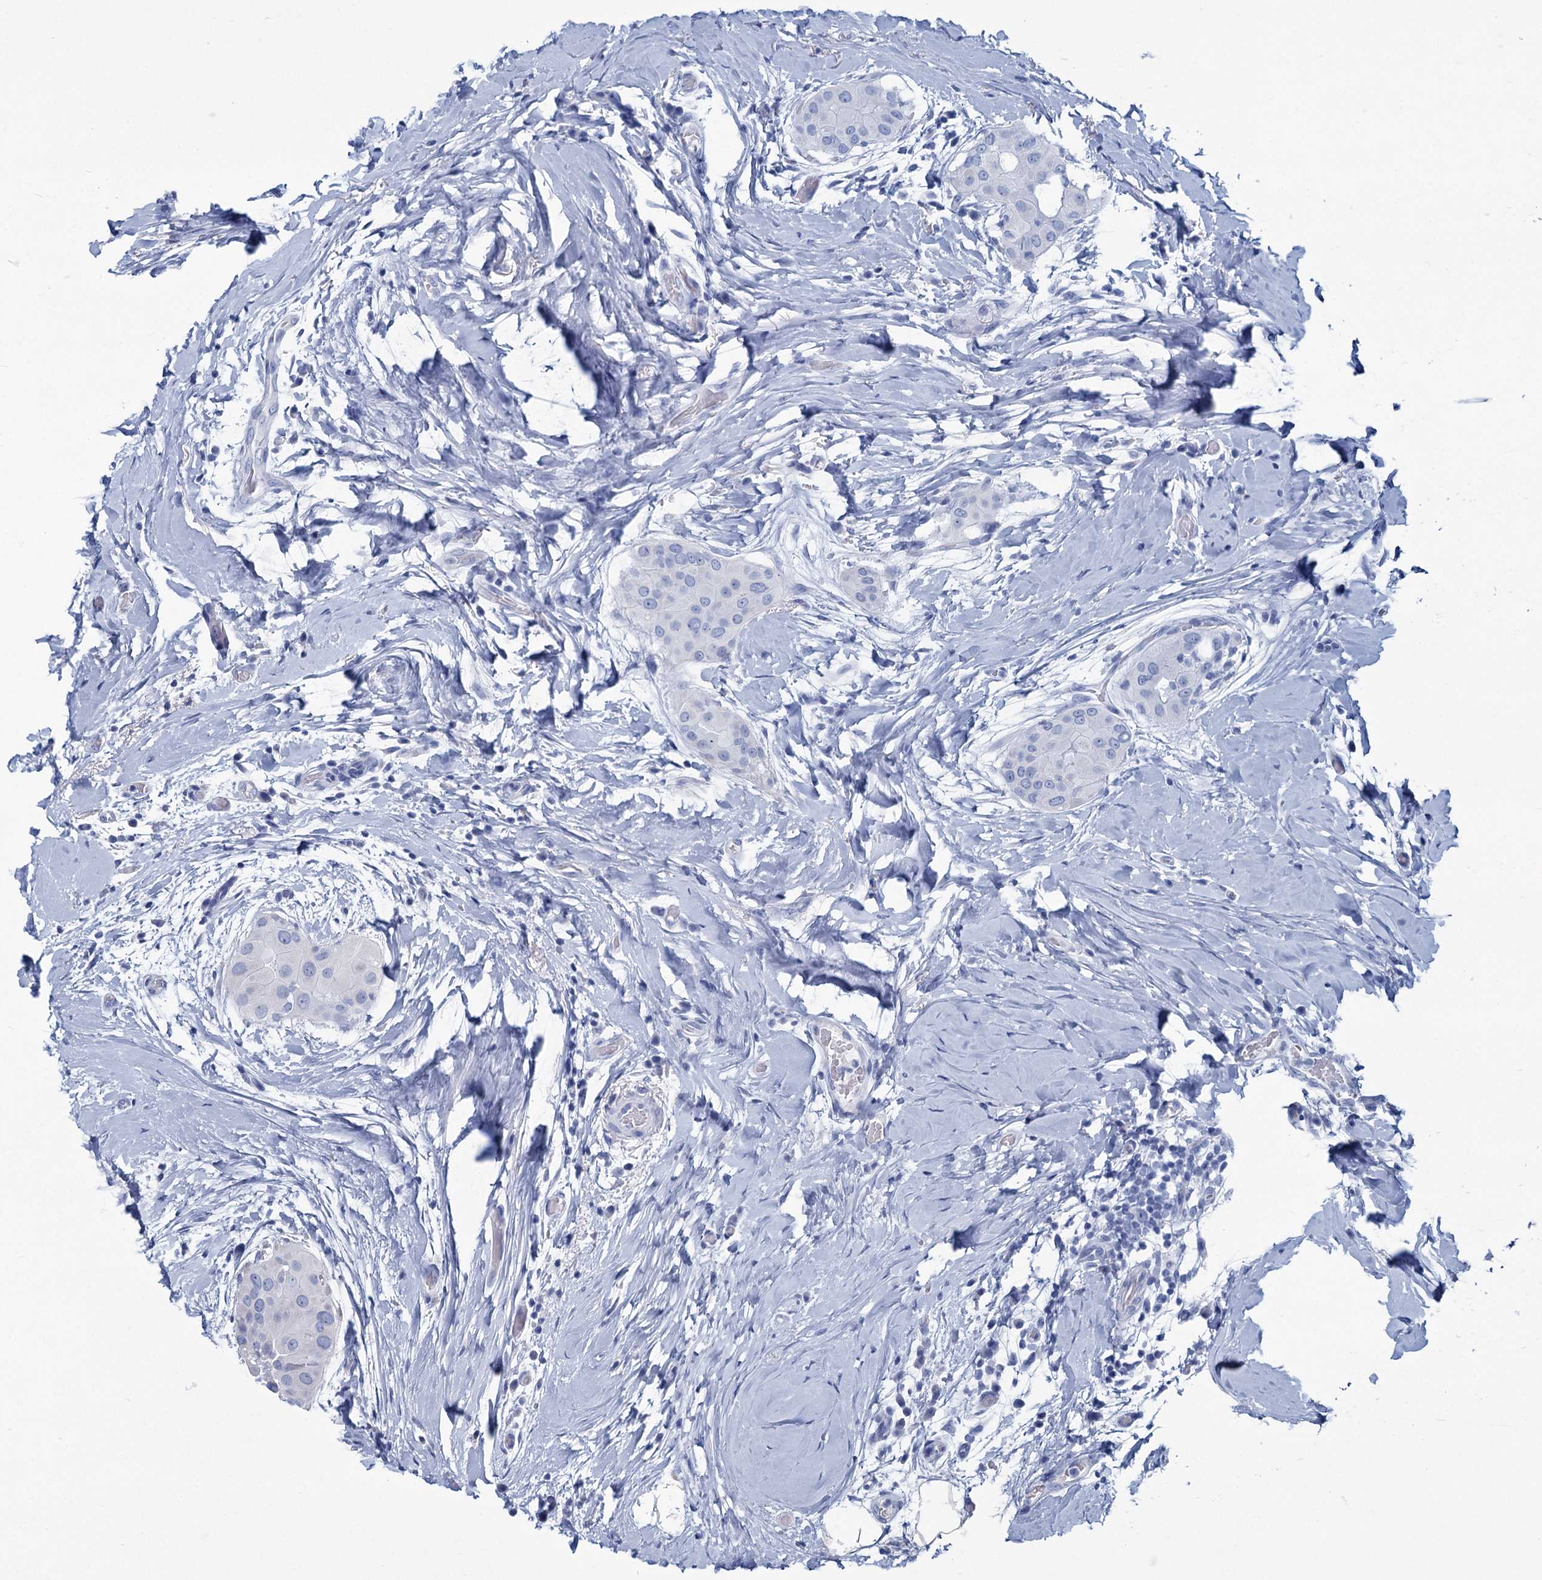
{"staining": {"intensity": "negative", "quantity": "none", "location": "none"}, "tissue": "thyroid cancer", "cell_type": "Tumor cells", "image_type": "cancer", "snomed": [{"axis": "morphology", "description": "Papillary adenocarcinoma, NOS"}, {"axis": "topography", "description": "Thyroid gland"}], "caption": "Thyroid cancer (papillary adenocarcinoma) was stained to show a protein in brown. There is no significant staining in tumor cells.", "gene": "HES2", "patient": {"sex": "male", "age": 33}}